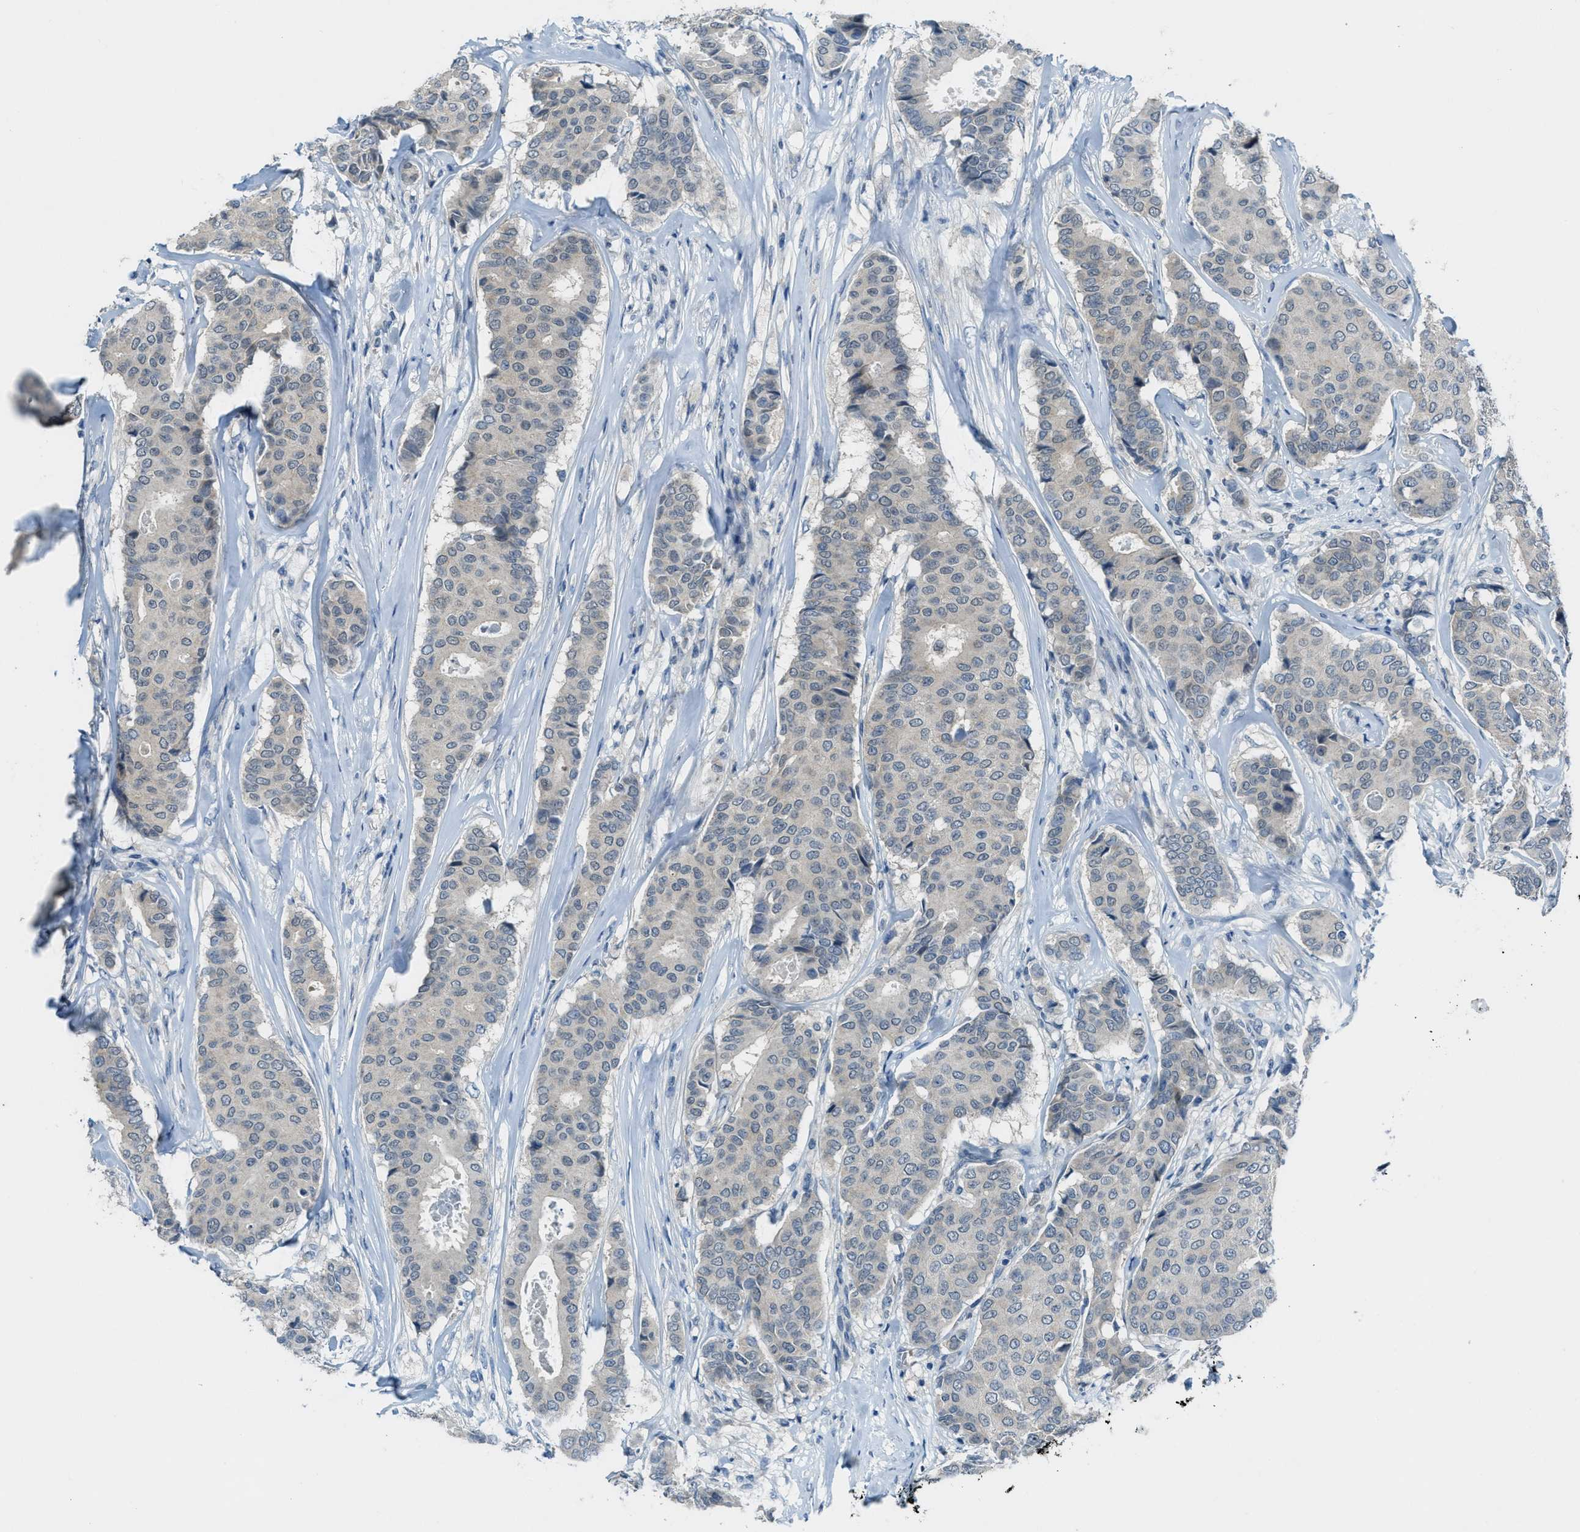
{"staining": {"intensity": "weak", "quantity": "<25%", "location": "cytoplasmic/membranous"}, "tissue": "breast cancer", "cell_type": "Tumor cells", "image_type": "cancer", "snomed": [{"axis": "morphology", "description": "Duct carcinoma"}, {"axis": "topography", "description": "Breast"}], "caption": "High magnification brightfield microscopy of breast cancer stained with DAB (3,3'-diaminobenzidine) (brown) and counterstained with hematoxylin (blue): tumor cells show no significant staining. (DAB (3,3'-diaminobenzidine) IHC visualized using brightfield microscopy, high magnification).", "gene": "CDON", "patient": {"sex": "female", "age": 75}}